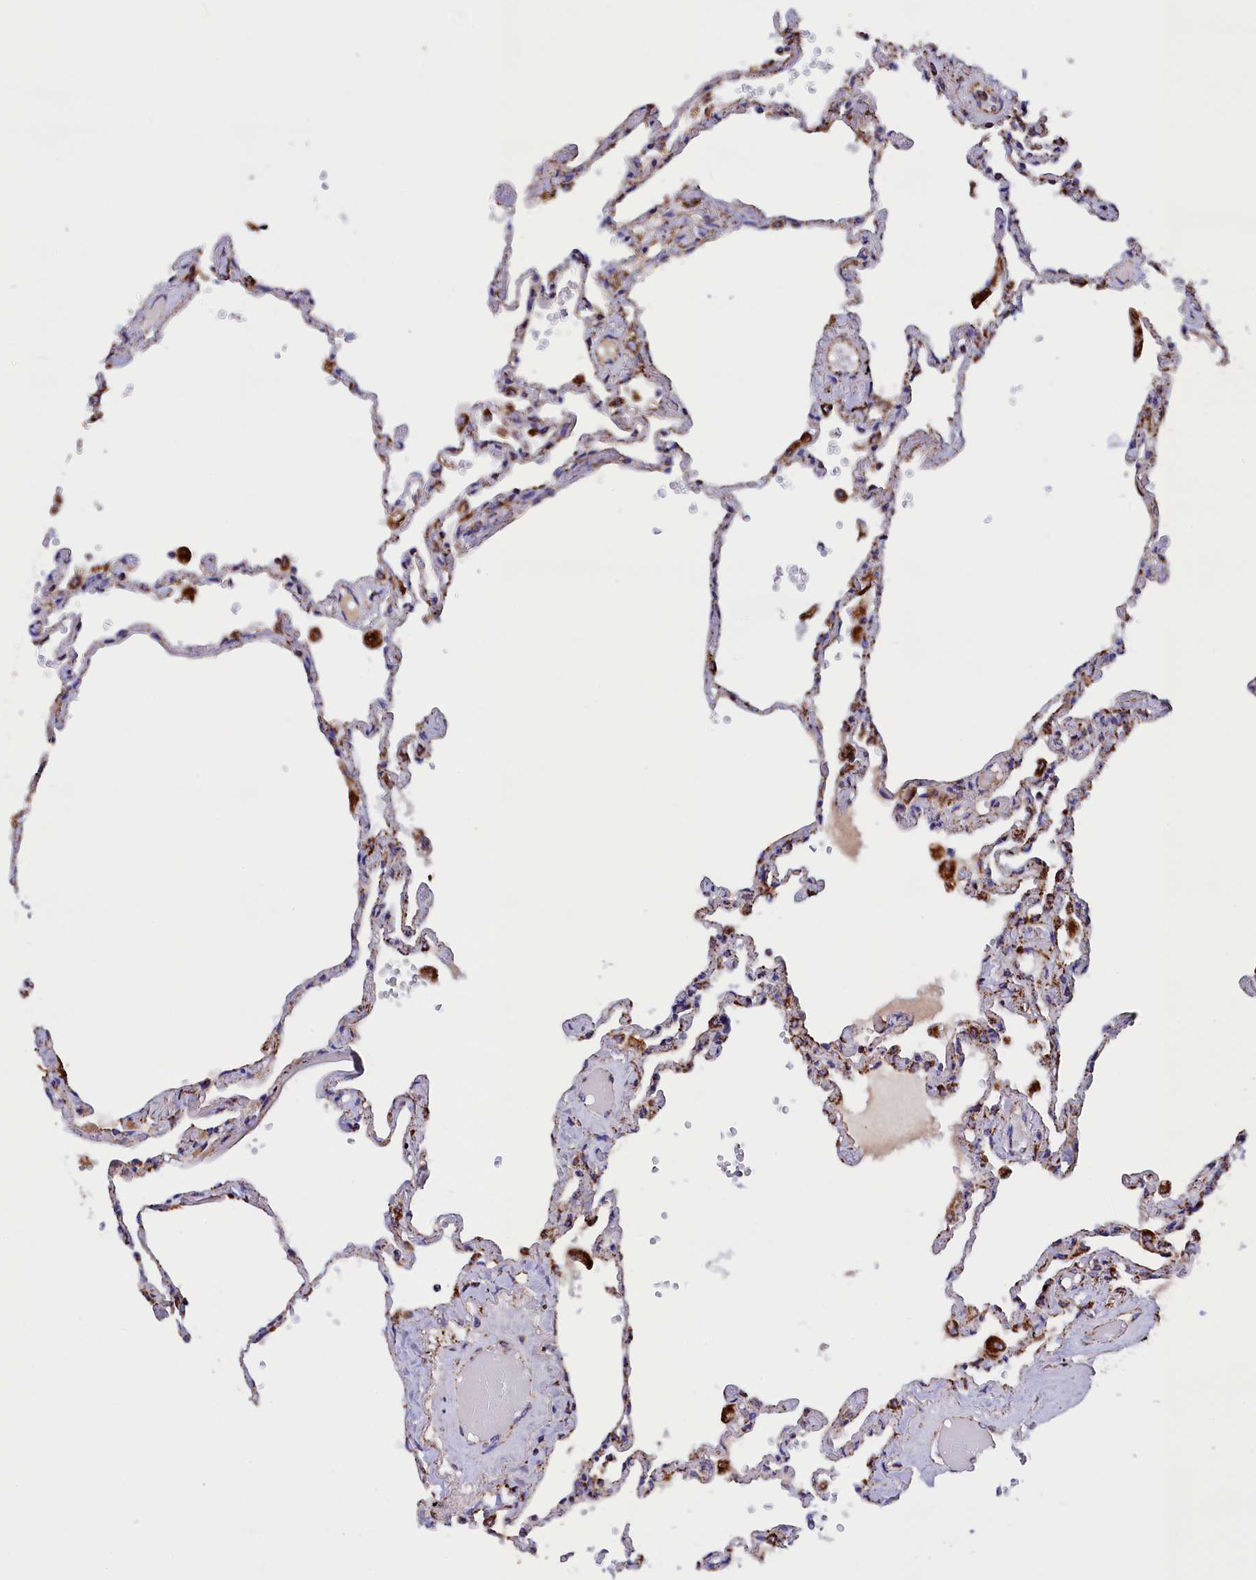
{"staining": {"intensity": "moderate", "quantity": "25%-75%", "location": "cytoplasmic/membranous"}, "tissue": "lung", "cell_type": "Alveolar cells", "image_type": "normal", "snomed": [{"axis": "morphology", "description": "Normal tissue, NOS"}, {"axis": "topography", "description": "Lung"}], "caption": "The image displays a brown stain indicating the presence of a protein in the cytoplasmic/membranous of alveolar cells in lung.", "gene": "SLC39A3", "patient": {"sex": "female", "age": 67}}